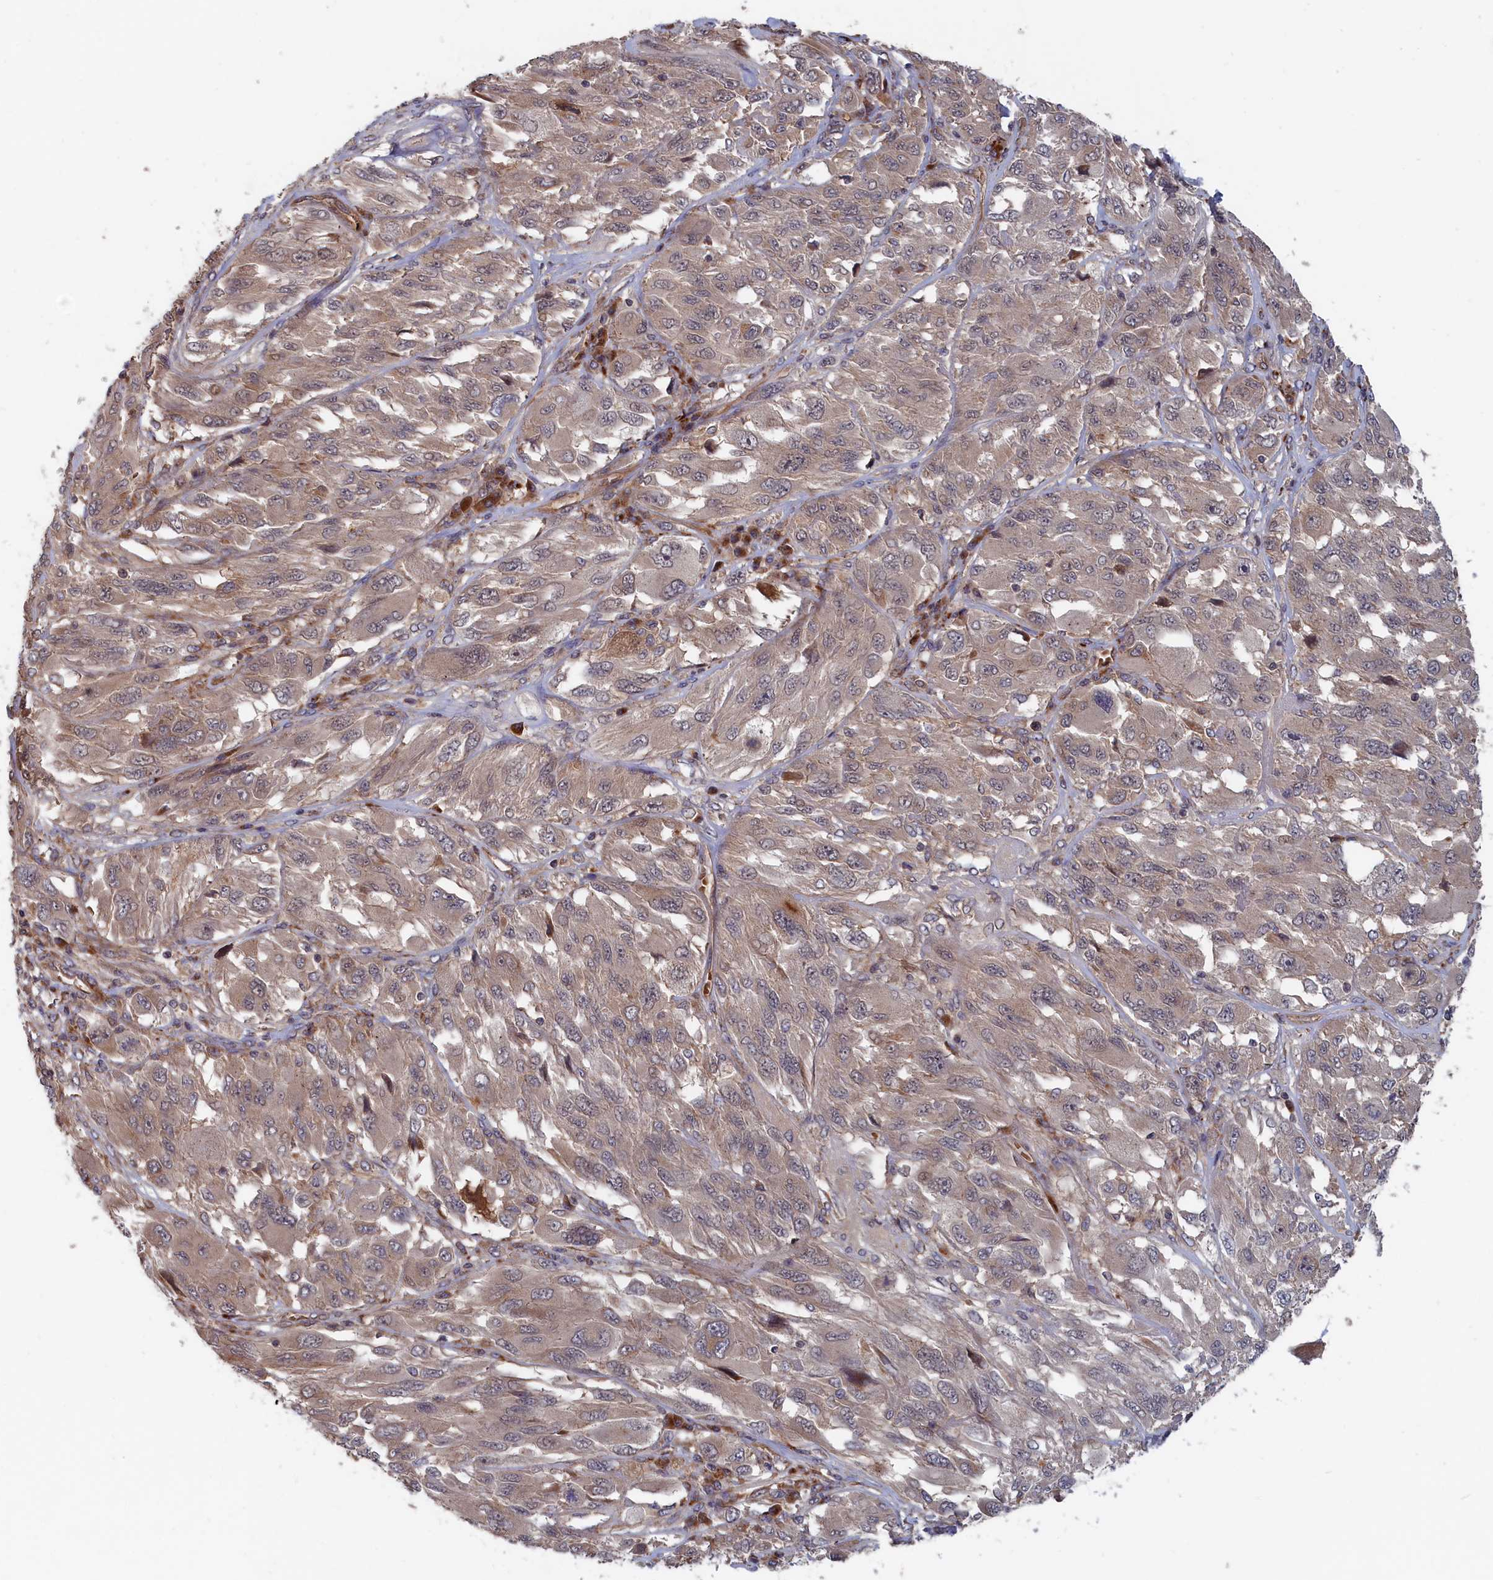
{"staining": {"intensity": "weak", "quantity": "<25%", "location": "cytoplasmic/membranous"}, "tissue": "melanoma", "cell_type": "Tumor cells", "image_type": "cancer", "snomed": [{"axis": "morphology", "description": "Malignant melanoma, NOS"}, {"axis": "topography", "description": "Skin"}], "caption": "There is no significant positivity in tumor cells of malignant melanoma.", "gene": "TRAPPC2L", "patient": {"sex": "female", "age": 91}}